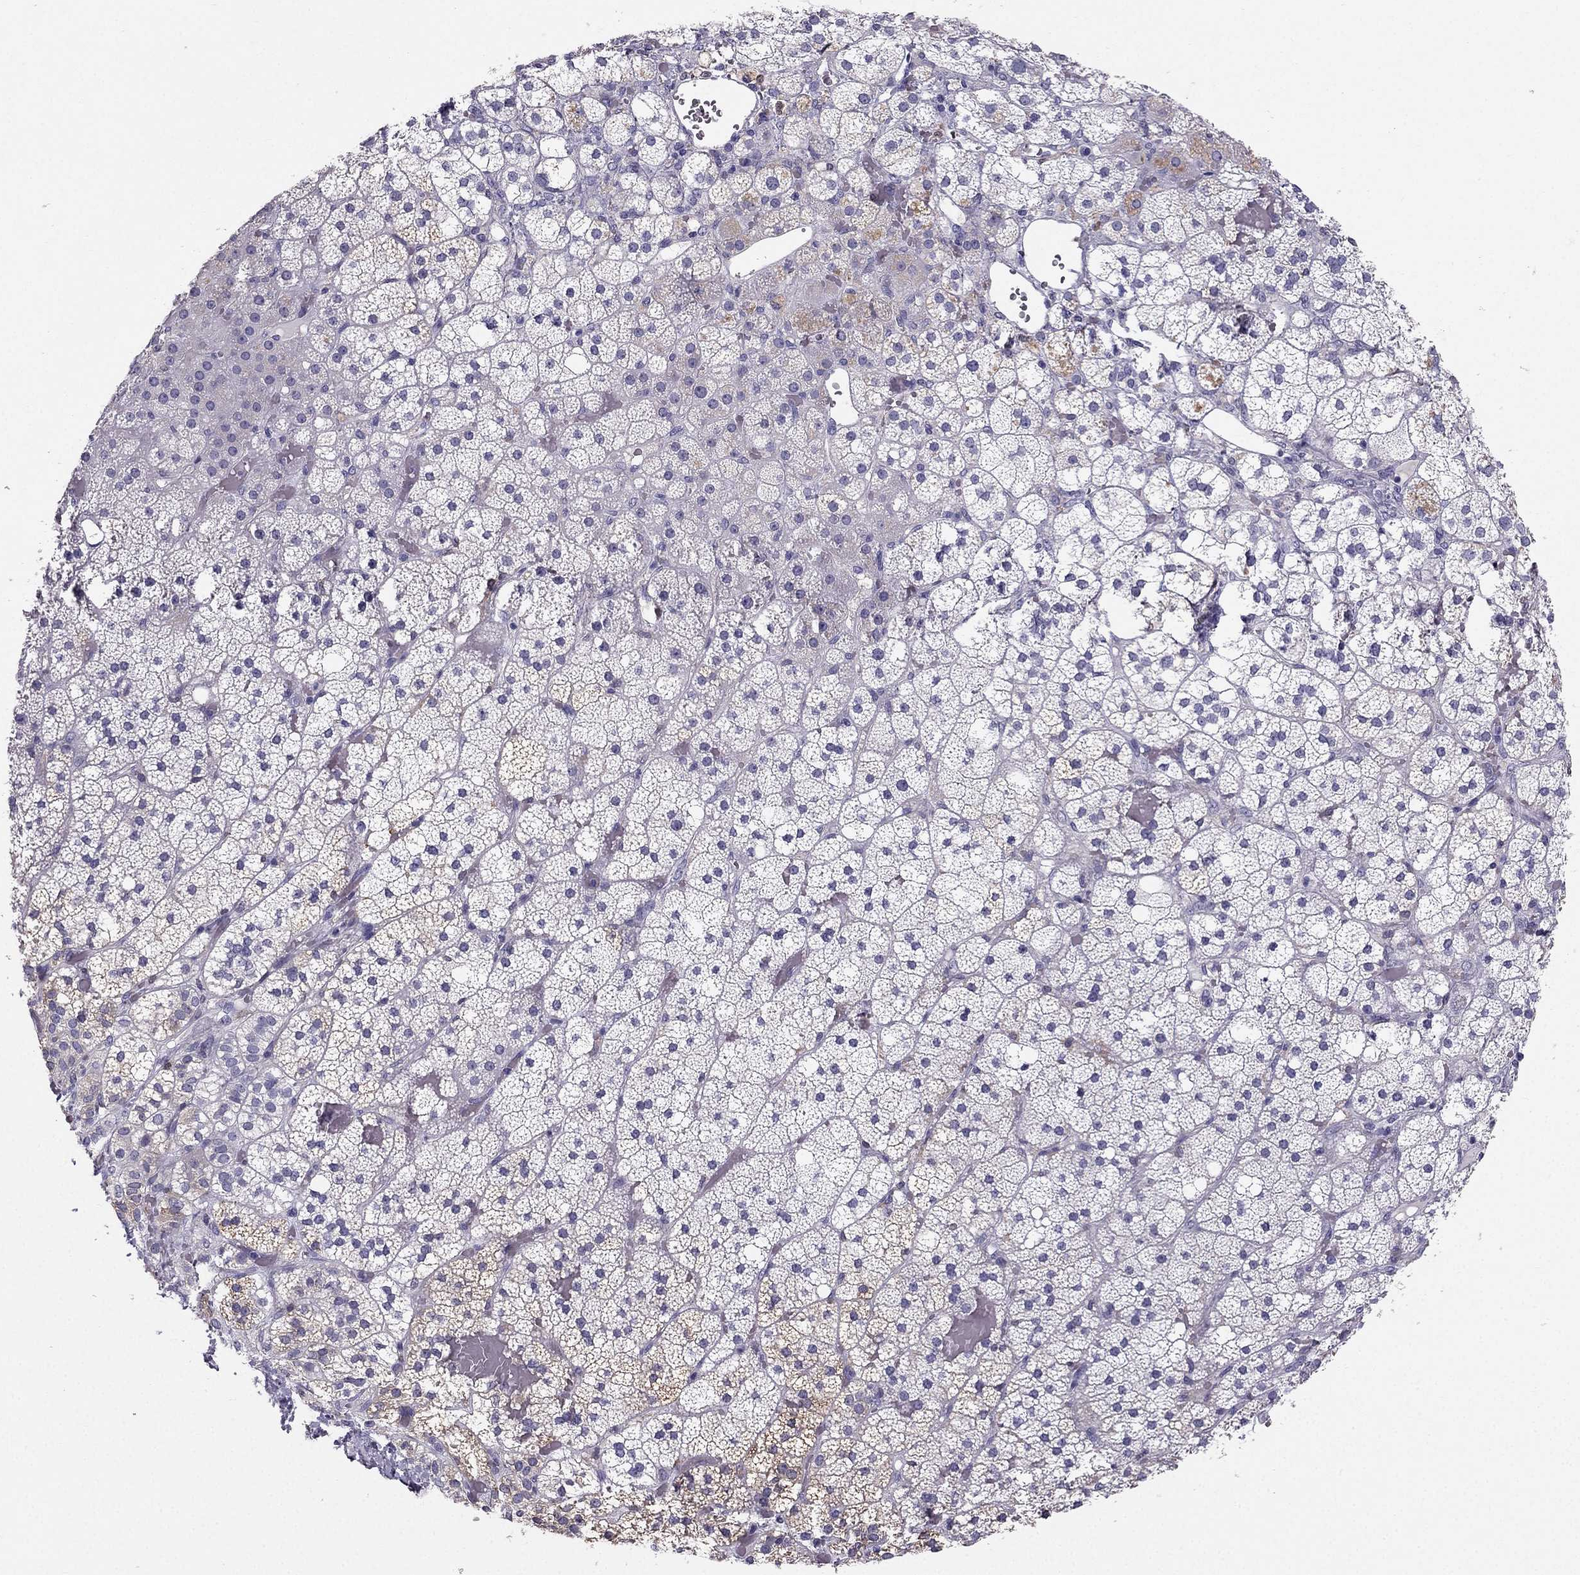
{"staining": {"intensity": "strong", "quantity": "25%-75%", "location": "cytoplasmic/membranous"}, "tissue": "adrenal gland", "cell_type": "Glandular cells", "image_type": "normal", "snomed": [{"axis": "morphology", "description": "Normal tissue, NOS"}, {"axis": "topography", "description": "Adrenal gland"}], "caption": "Strong cytoplasmic/membranous protein staining is appreciated in about 25%-75% of glandular cells in adrenal gland. Using DAB (3,3'-diaminobenzidine) (brown) and hematoxylin (blue) stains, captured at high magnification using brightfield microscopy.", "gene": "LMTK3", "patient": {"sex": "male", "age": 53}}